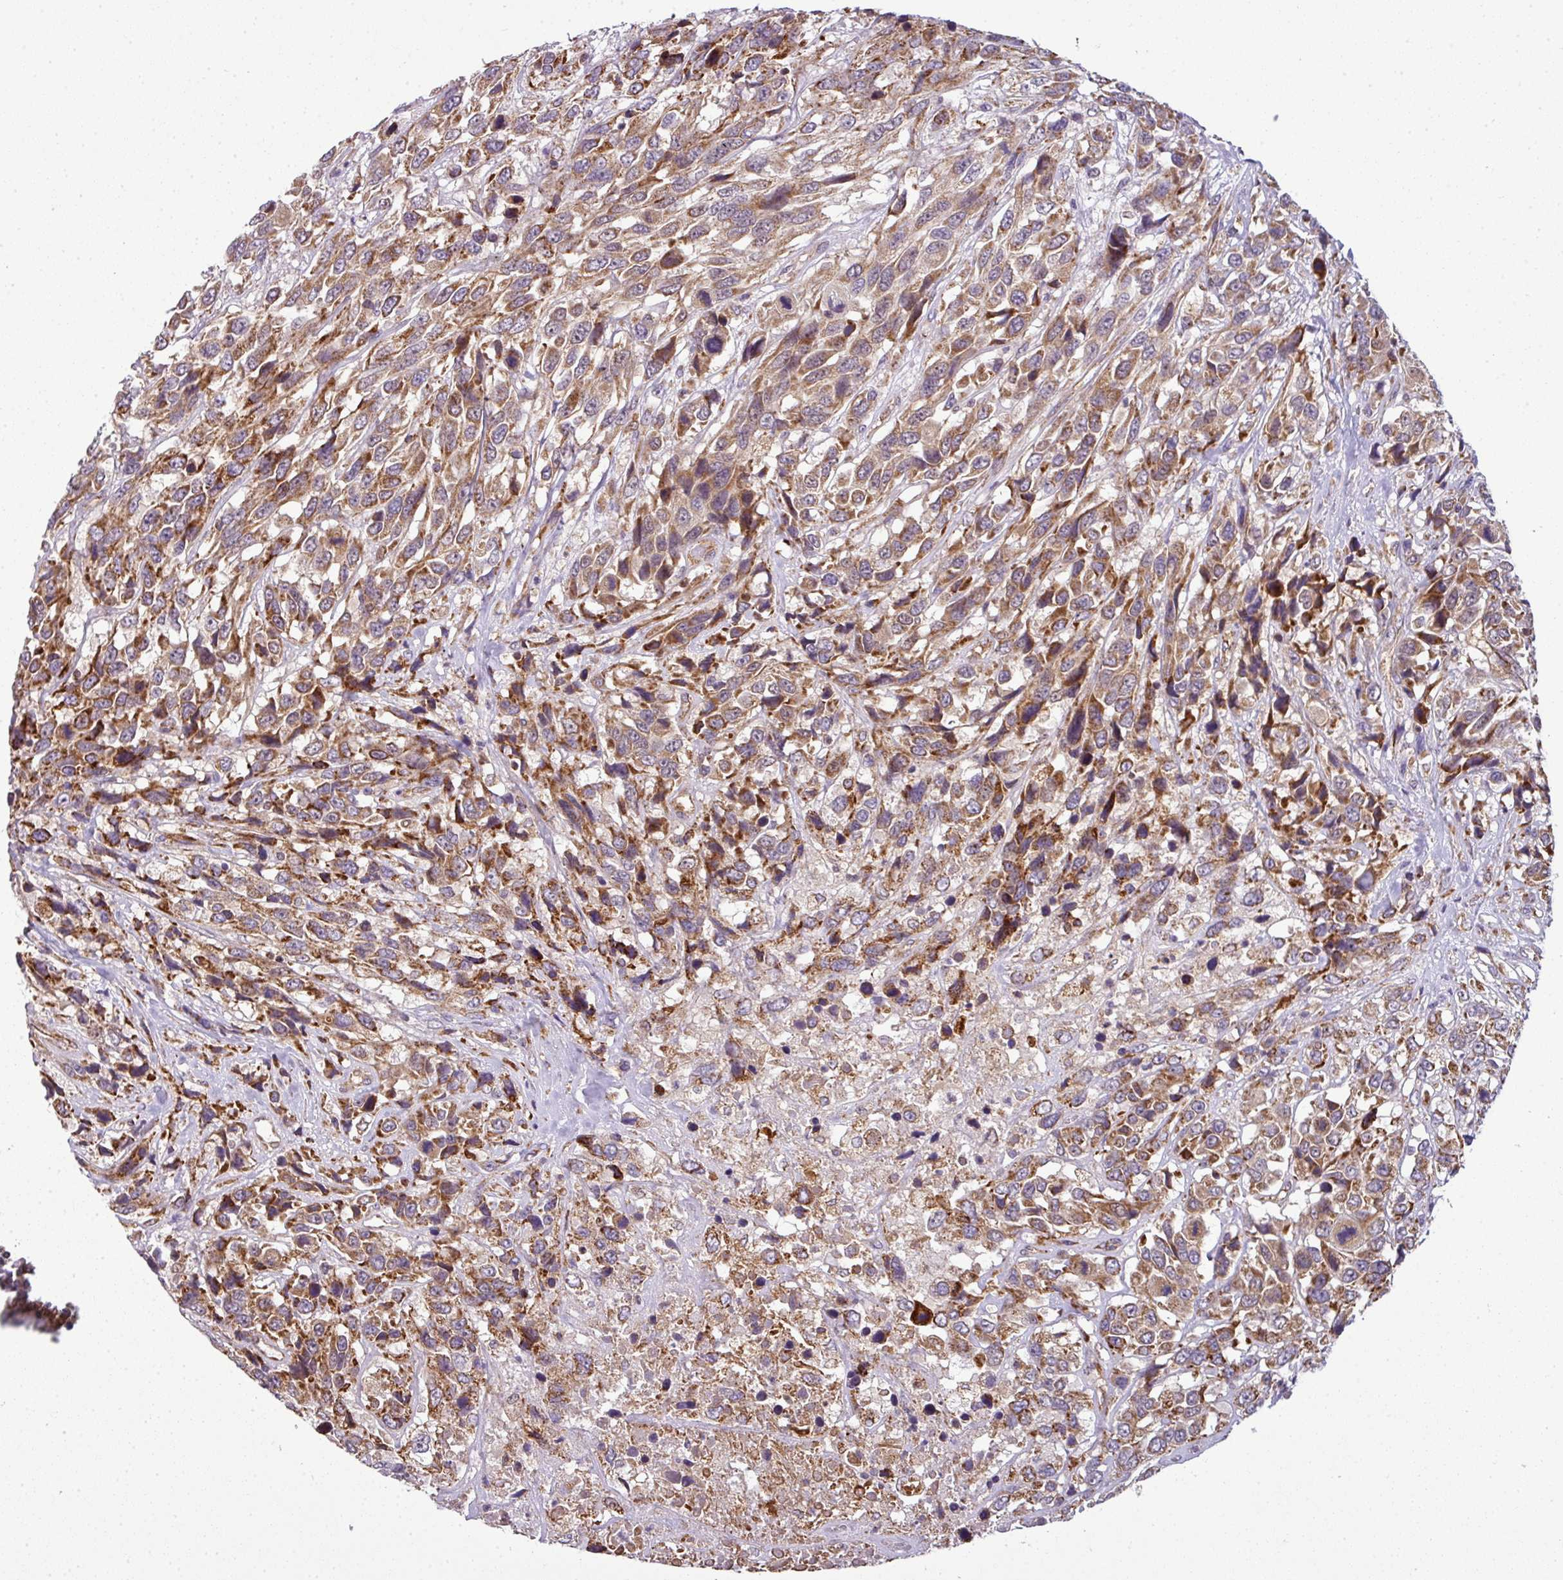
{"staining": {"intensity": "moderate", "quantity": ">75%", "location": "cytoplasmic/membranous"}, "tissue": "urothelial cancer", "cell_type": "Tumor cells", "image_type": "cancer", "snomed": [{"axis": "morphology", "description": "Urothelial carcinoma, High grade"}, {"axis": "topography", "description": "Urinary bladder"}], "caption": "Brown immunohistochemical staining in human high-grade urothelial carcinoma displays moderate cytoplasmic/membranous expression in approximately >75% of tumor cells. The staining is performed using DAB (3,3'-diaminobenzidine) brown chromogen to label protein expression. The nuclei are counter-stained blue using hematoxylin.", "gene": "PRELID3B", "patient": {"sex": "female", "age": 70}}